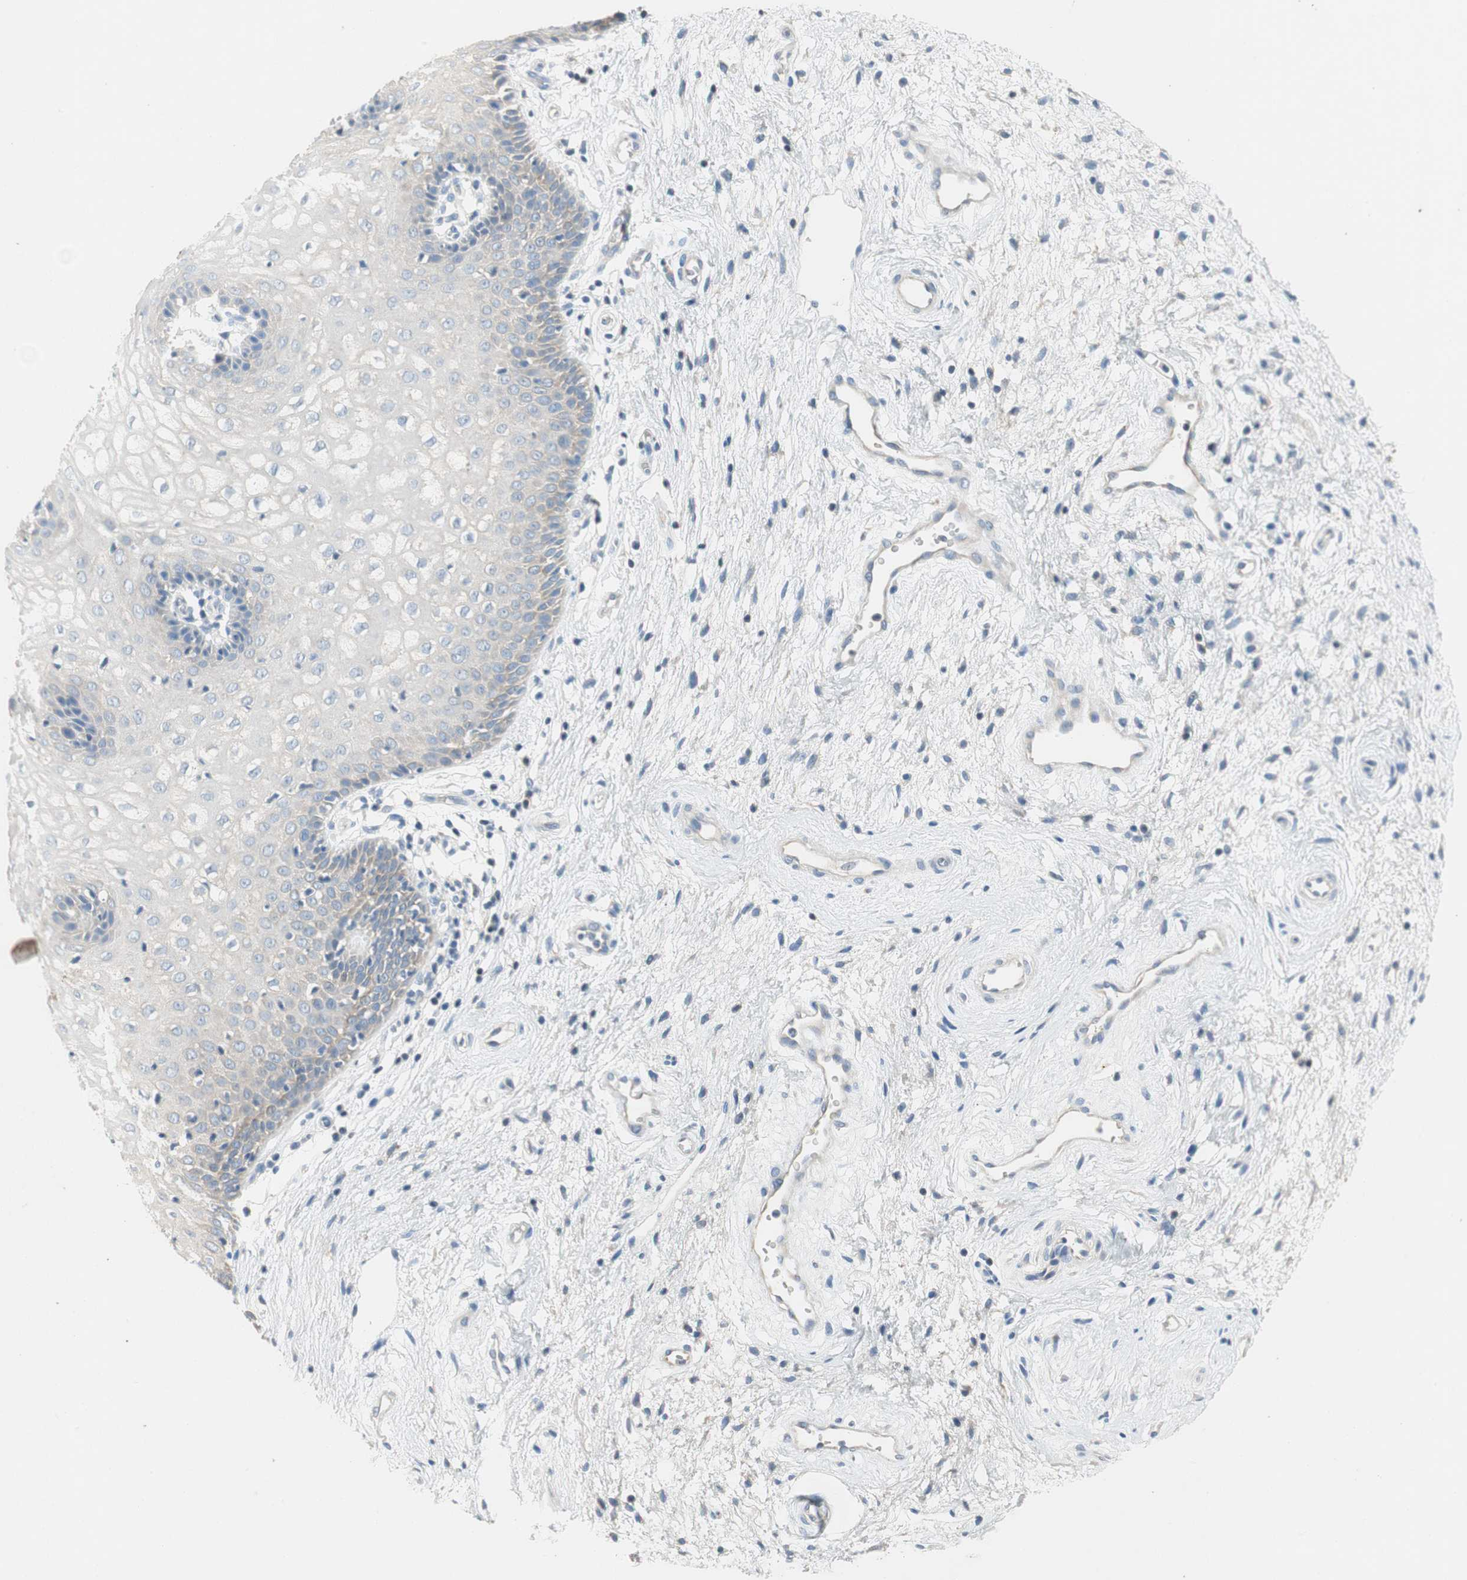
{"staining": {"intensity": "negative", "quantity": "none", "location": "none"}, "tissue": "vagina", "cell_type": "Squamous epithelial cells", "image_type": "normal", "snomed": [{"axis": "morphology", "description": "Normal tissue, NOS"}, {"axis": "topography", "description": "Vagina"}], "caption": "Vagina stained for a protein using immunohistochemistry (IHC) demonstrates no staining squamous epithelial cells.", "gene": "CCM2L", "patient": {"sex": "female", "age": 34}}